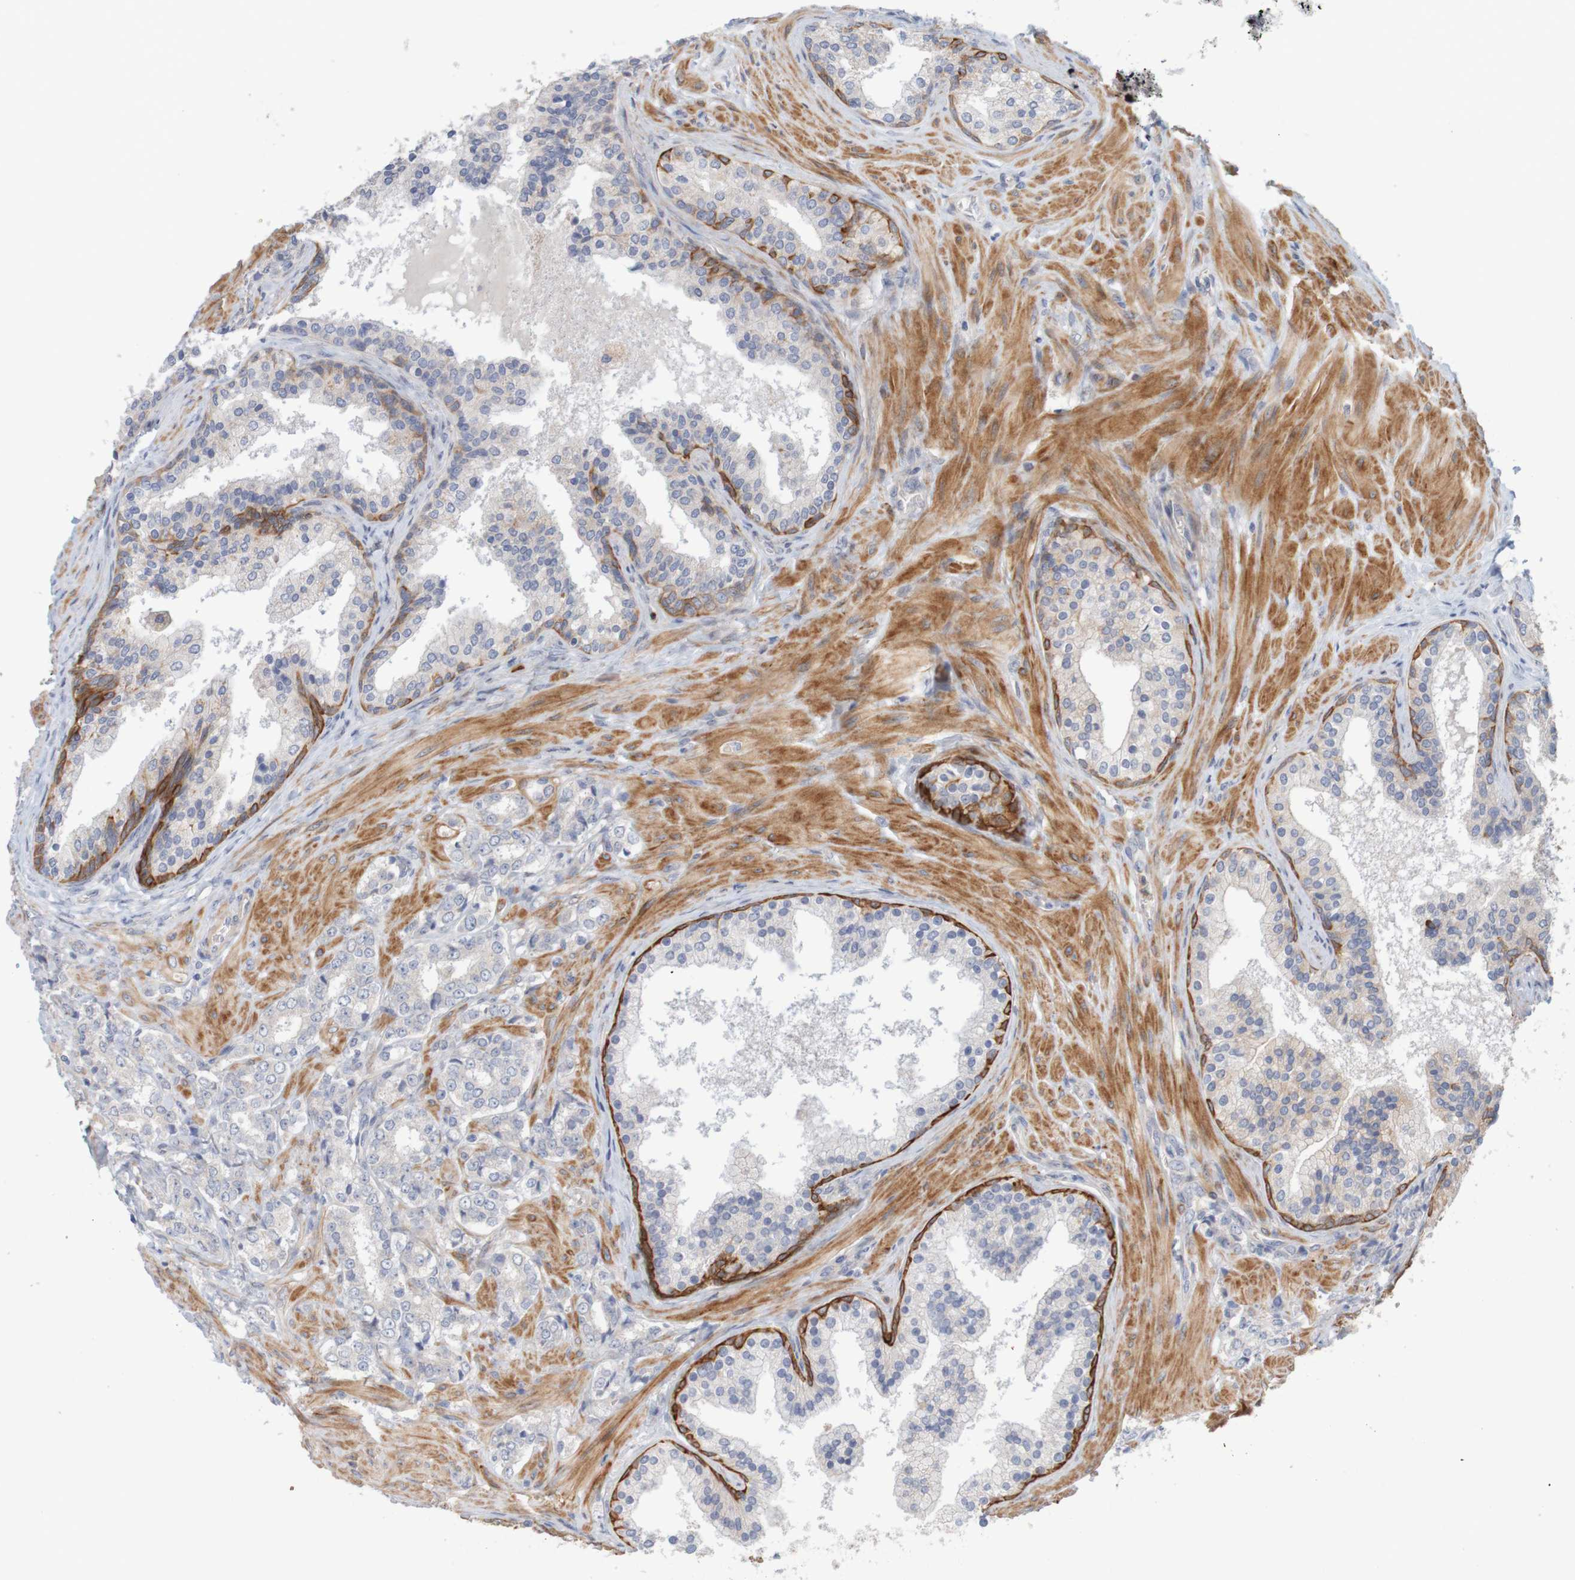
{"staining": {"intensity": "negative", "quantity": "none", "location": "none"}, "tissue": "prostate cancer", "cell_type": "Tumor cells", "image_type": "cancer", "snomed": [{"axis": "morphology", "description": "Adenocarcinoma, Low grade"}, {"axis": "topography", "description": "Prostate"}], "caption": "IHC histopathology image of prostate cancer (low-grade adenocarcinoma) stained for a protein (brown), which exhibits no staining in tumor cells.", "gene": "KRT23", "patient": {"sex": "male", "age": 60}}